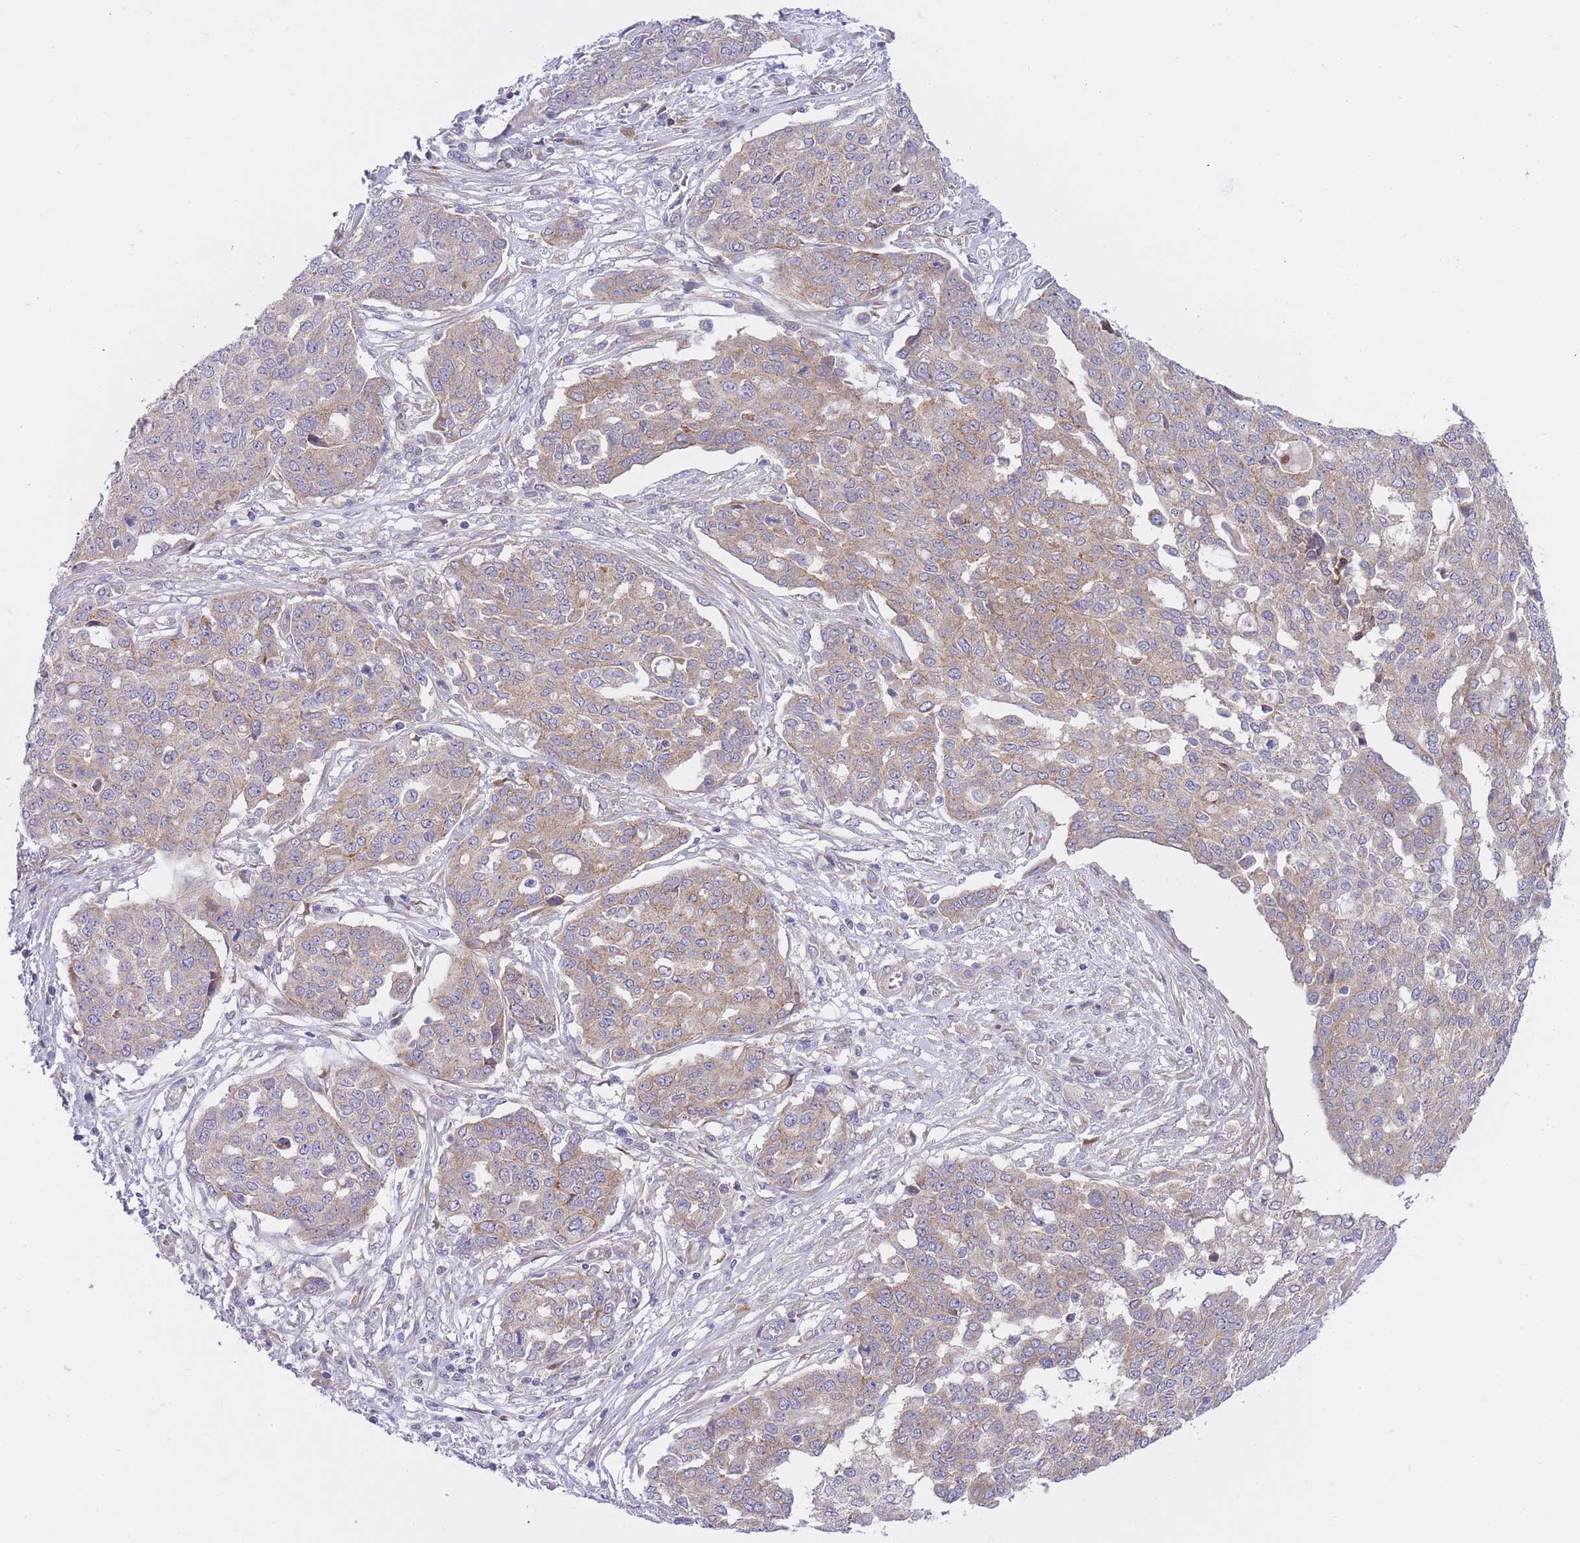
{"staining": {"intensity": "weak", "quantity": "25%-75%", "location": "cytoplasmic/membranous"}, "tissue": "ovarian cancer", "cell_type": "Tumor cells", "image_type": "cancer", "snomed": [{"axis": "morphology", "description": "Cystadenocarcinoma, serous, NOS"}, {"axis": "topography", "description": "Soft tissue"}, {"axis": "topography", "description": "Ovary"}], "caption": "Immunohistochemistry (IHC) photomicrograph of human serous cystadenocarcinoma (ovarian) stained for a protein (brown), which shows low levels of weak cytoplasmic/membranous expression in about 25%-75% of tumor cells.", "gene": "CHAC1", "patient": {"sex": "female", "age": 57}}